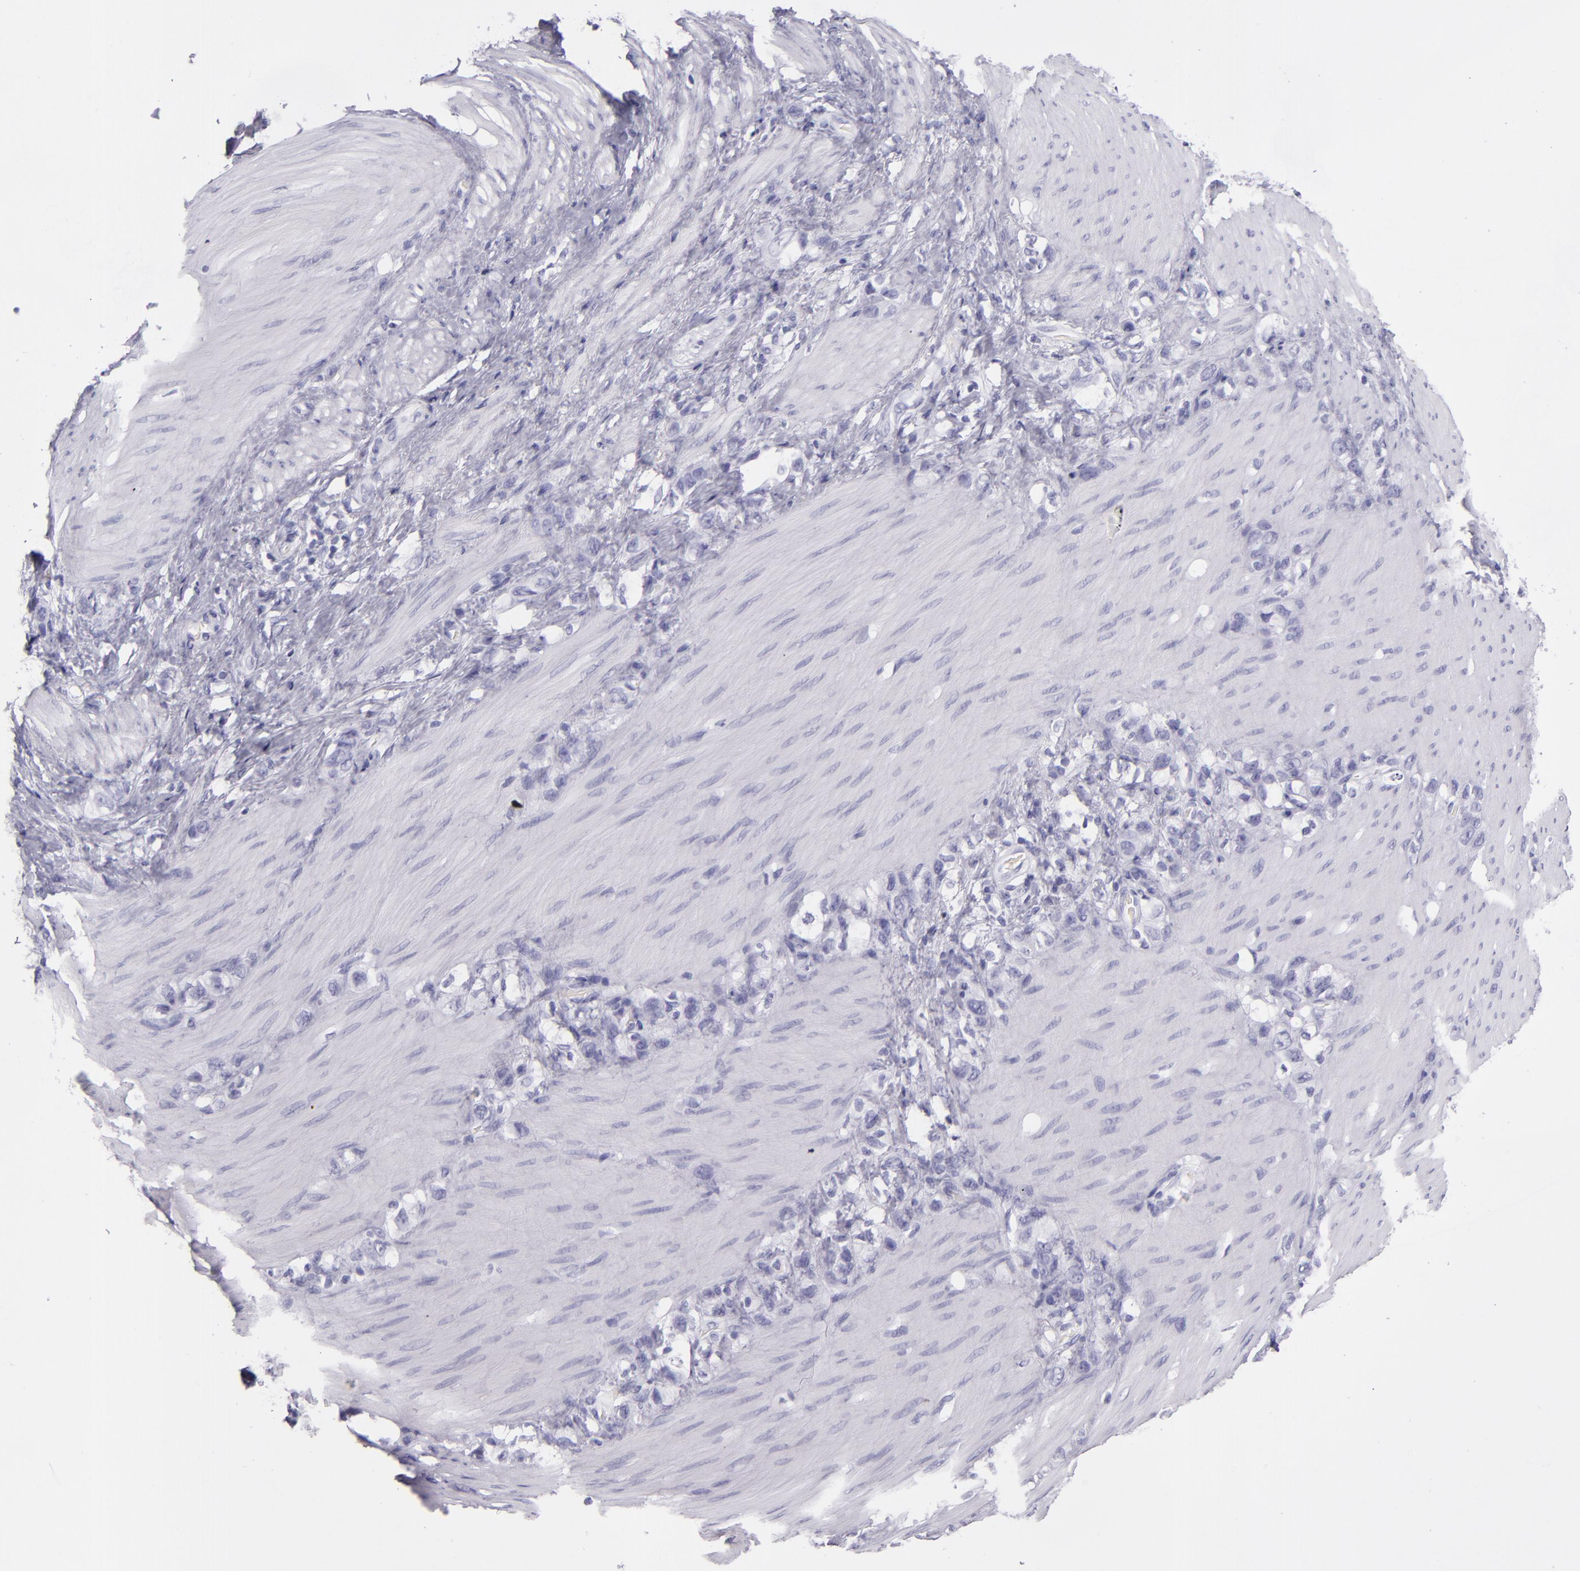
{"staining": {"intensity": "negative", "quantity": "none", "location": "none"}, "tissue": "stomach cancer", "cell_type": "Tumor cells", "image_type": "cancer", "snomed": [{"axis": "morphology", "description": "Normal tissue, NOS"}, {"axis": "morphology", "description": "Adenocarcinoma, NOS"}, {"axis": "morphology", "description": "Adenocarcinoma, High grade"}, {"axis": "topography", "description": "Stomach, upper"}, {"axis": "topography", "description": "Stomach"}], "caption": "A high-resolution photomicrograph shows immunohistochemistry staining of stomach cancer (high-grade adenocarcinoma), which exhibits no significant expression in tumor cells. (DAB (3,3'-diaminobenzidine) immunohistochemistry with hematoxylin counter stain).", "gene": "CR2", "patient": {"sex": "female", "age": 65}}